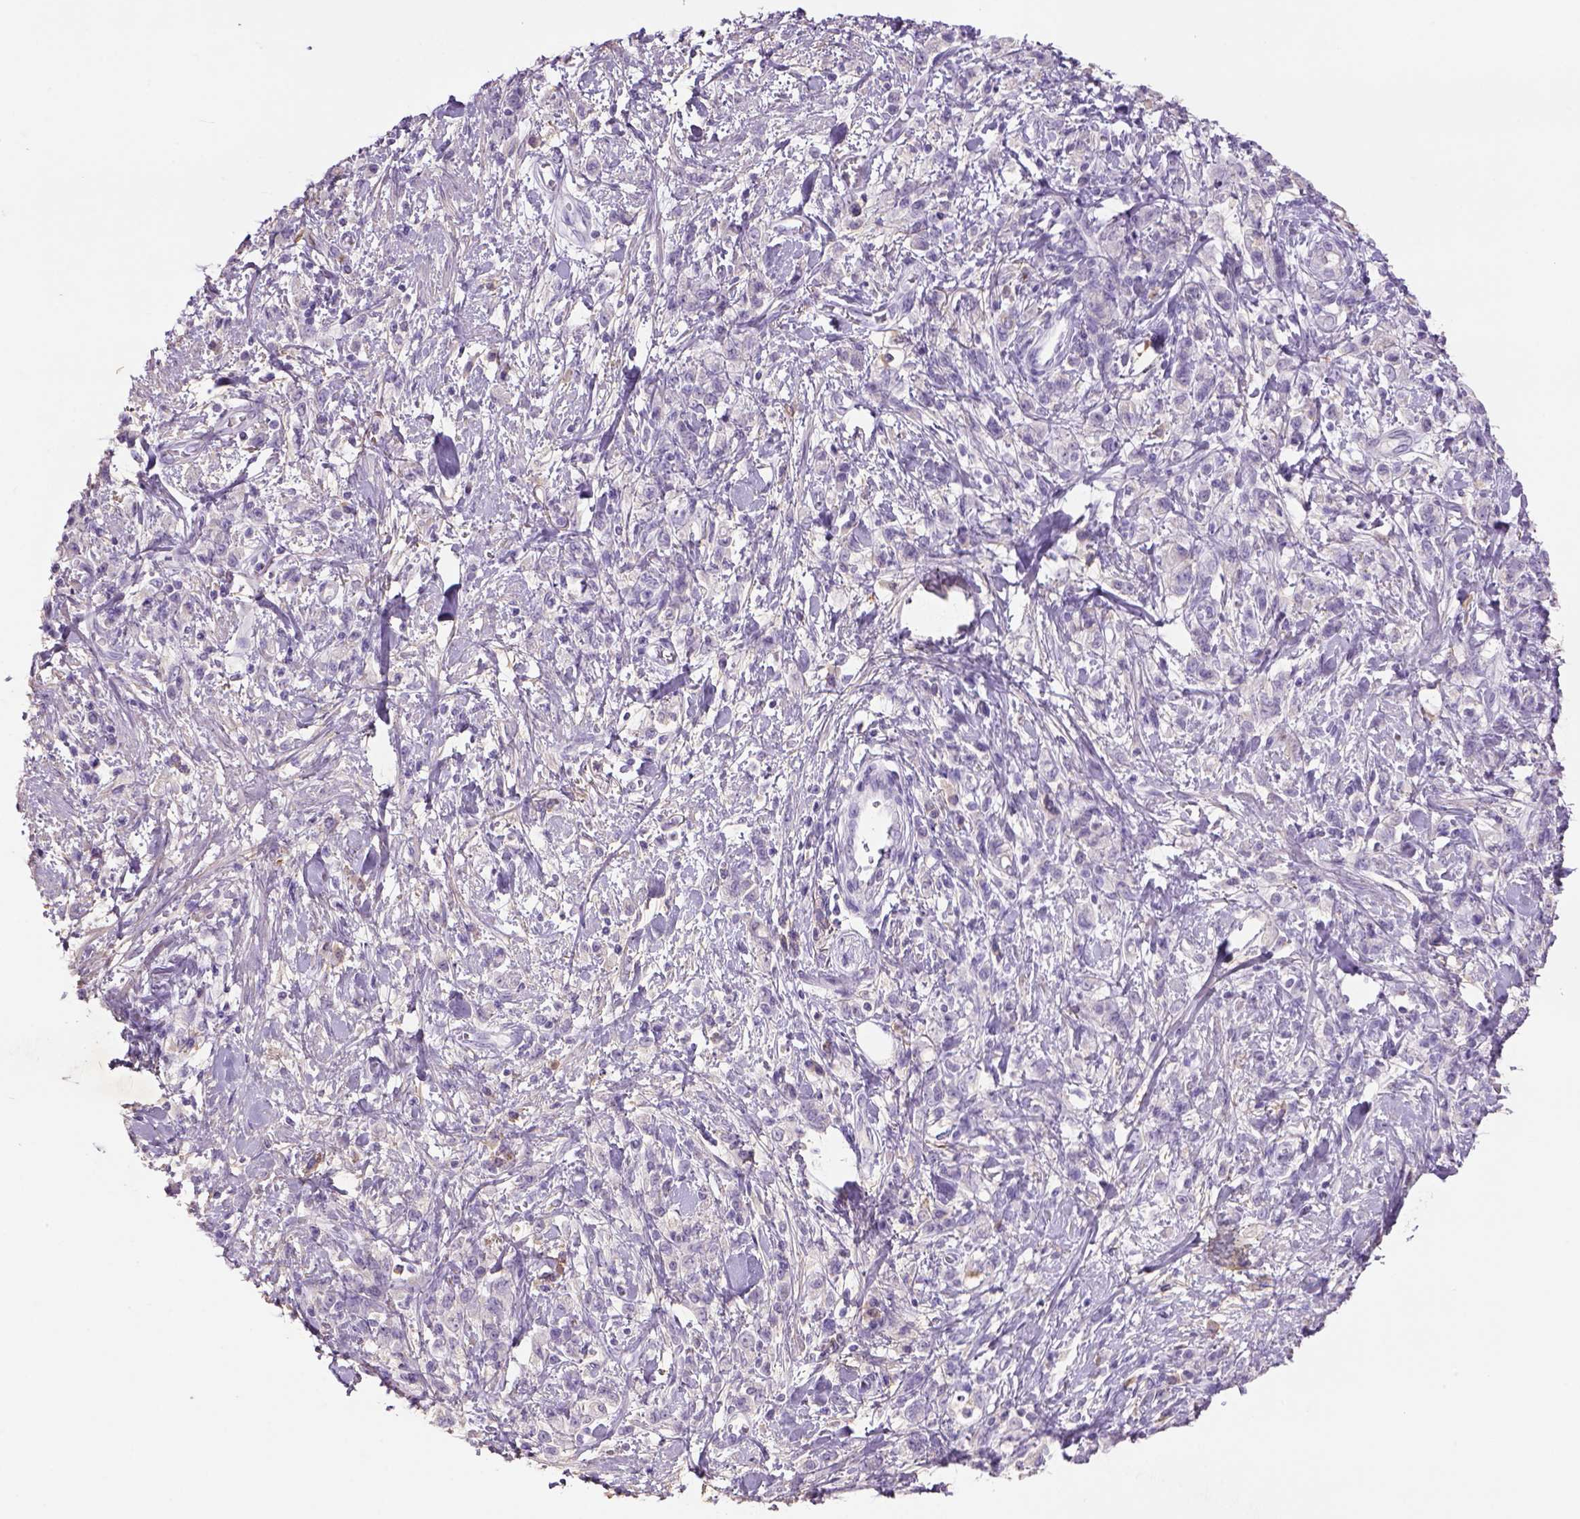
{"staining": {"intensity": "negative", "quantity": "none", "location": "none"}, "tissue": "stomach cancer", "cell_type": "Tumor cells", "image_type": "cancer", "snomed": [{"axis": "morphology", "description": "Adenocarcinoma, NOS"}, {"axis": "topography", "description": "Stomach"}], "caption": "This is an IHC histopathology image of stomach cancer. There is no positivity in tumor cells.", "gene": "NAALAD2", "patient": {"sex": "male", "age": 77}}